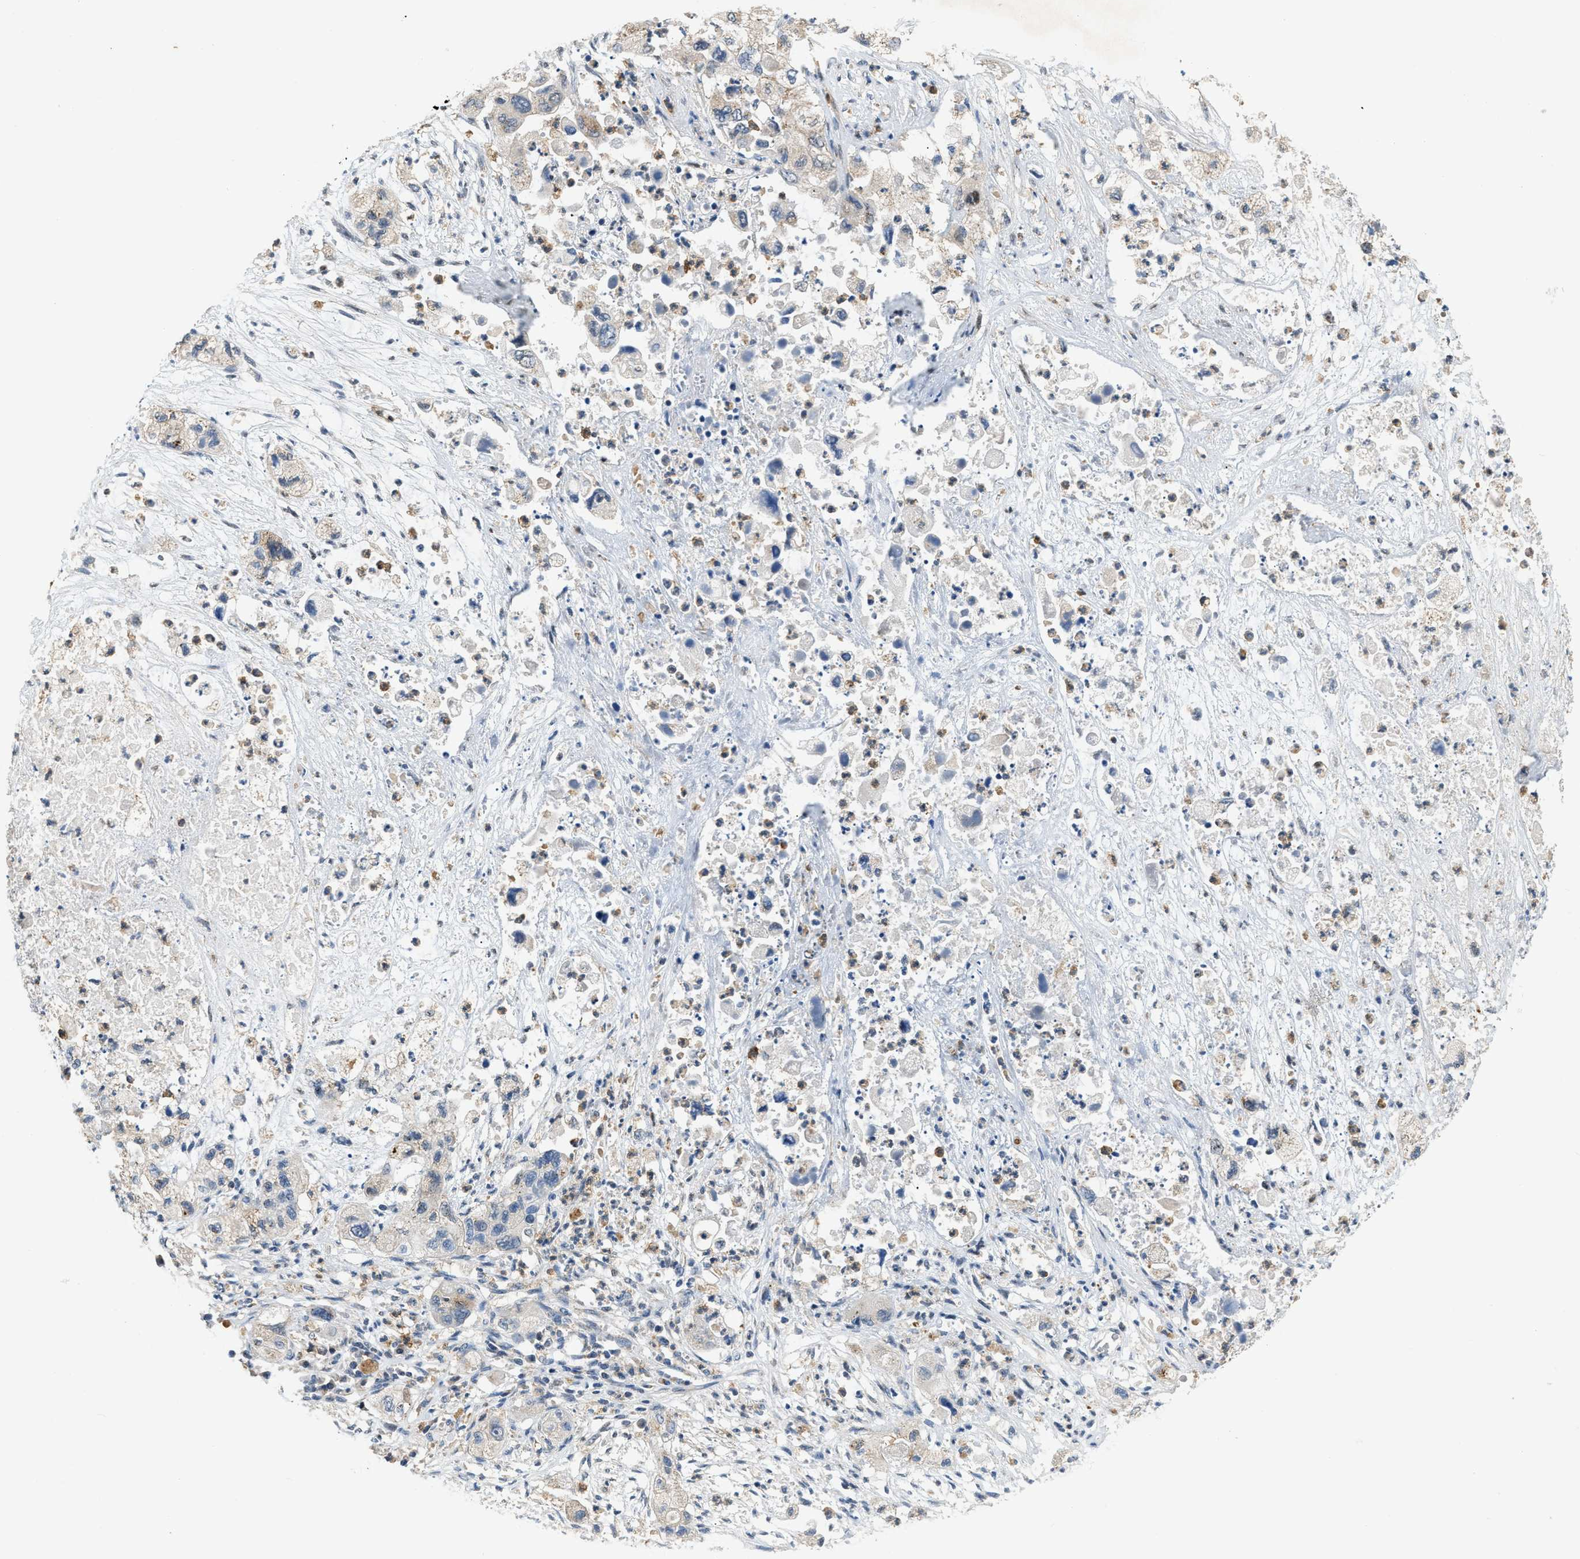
{"staining": {"intensity": "weak", "quantity": "<25%", "location": "cytoplasmic/membranous"}, "tissue": "pancreatic cancer", "cell_type": "Tumor cells", "image_type": "cancer", "snomed": [{"axis": "morphology", "description": "Adenocarcinoma, NOS"}, {"axis": "topography", "description": "Pancreas"}], "caption": "There is no significant staining in tumor cells of pancreatic cancer (adenocarcinoma).", "gene": "TOMM34", "patient": {"sex": "female", "age": 78}}